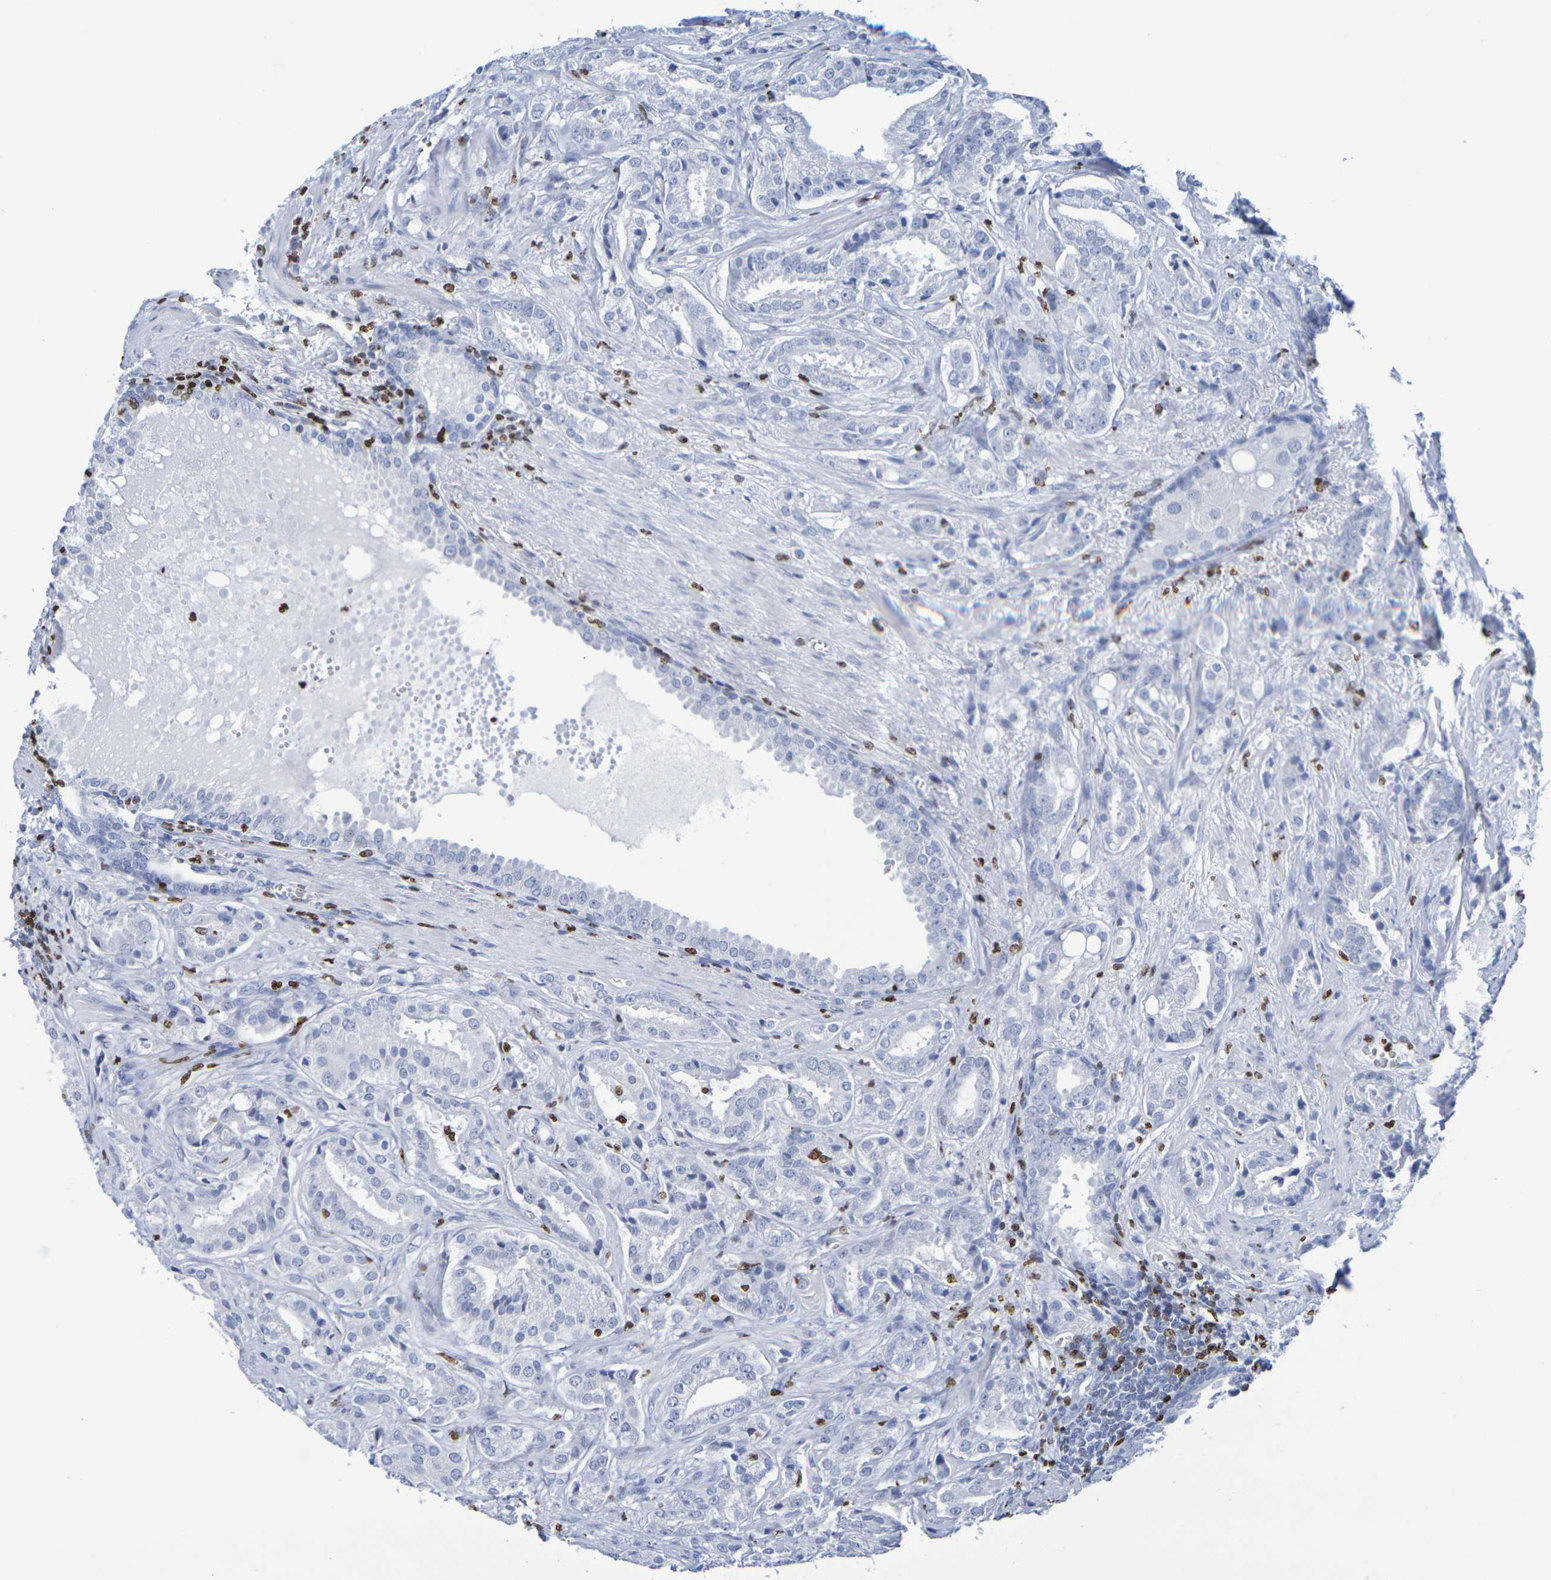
{"staining": {"intensity": "moderate", "quantity": "<25%", "location": "nuclear"}, "tissue": "prostate cancer", "cell_type": "Tumor cells", "image_type": "cancer", "snomed": [{"axis": "morphology", "description": "Adenocarcinoma, High grade"}, {"axis": "topography", "description": "Prostate"}], "caption": "Immunohistochemical staining of prostate cancer (adenocarcinoma (high-grade)) reveals moderate nuclear protein positivity in about <25% of tumor cells.", "gene": "H1-5", "patient": {"sex": "male", "age": 64}}